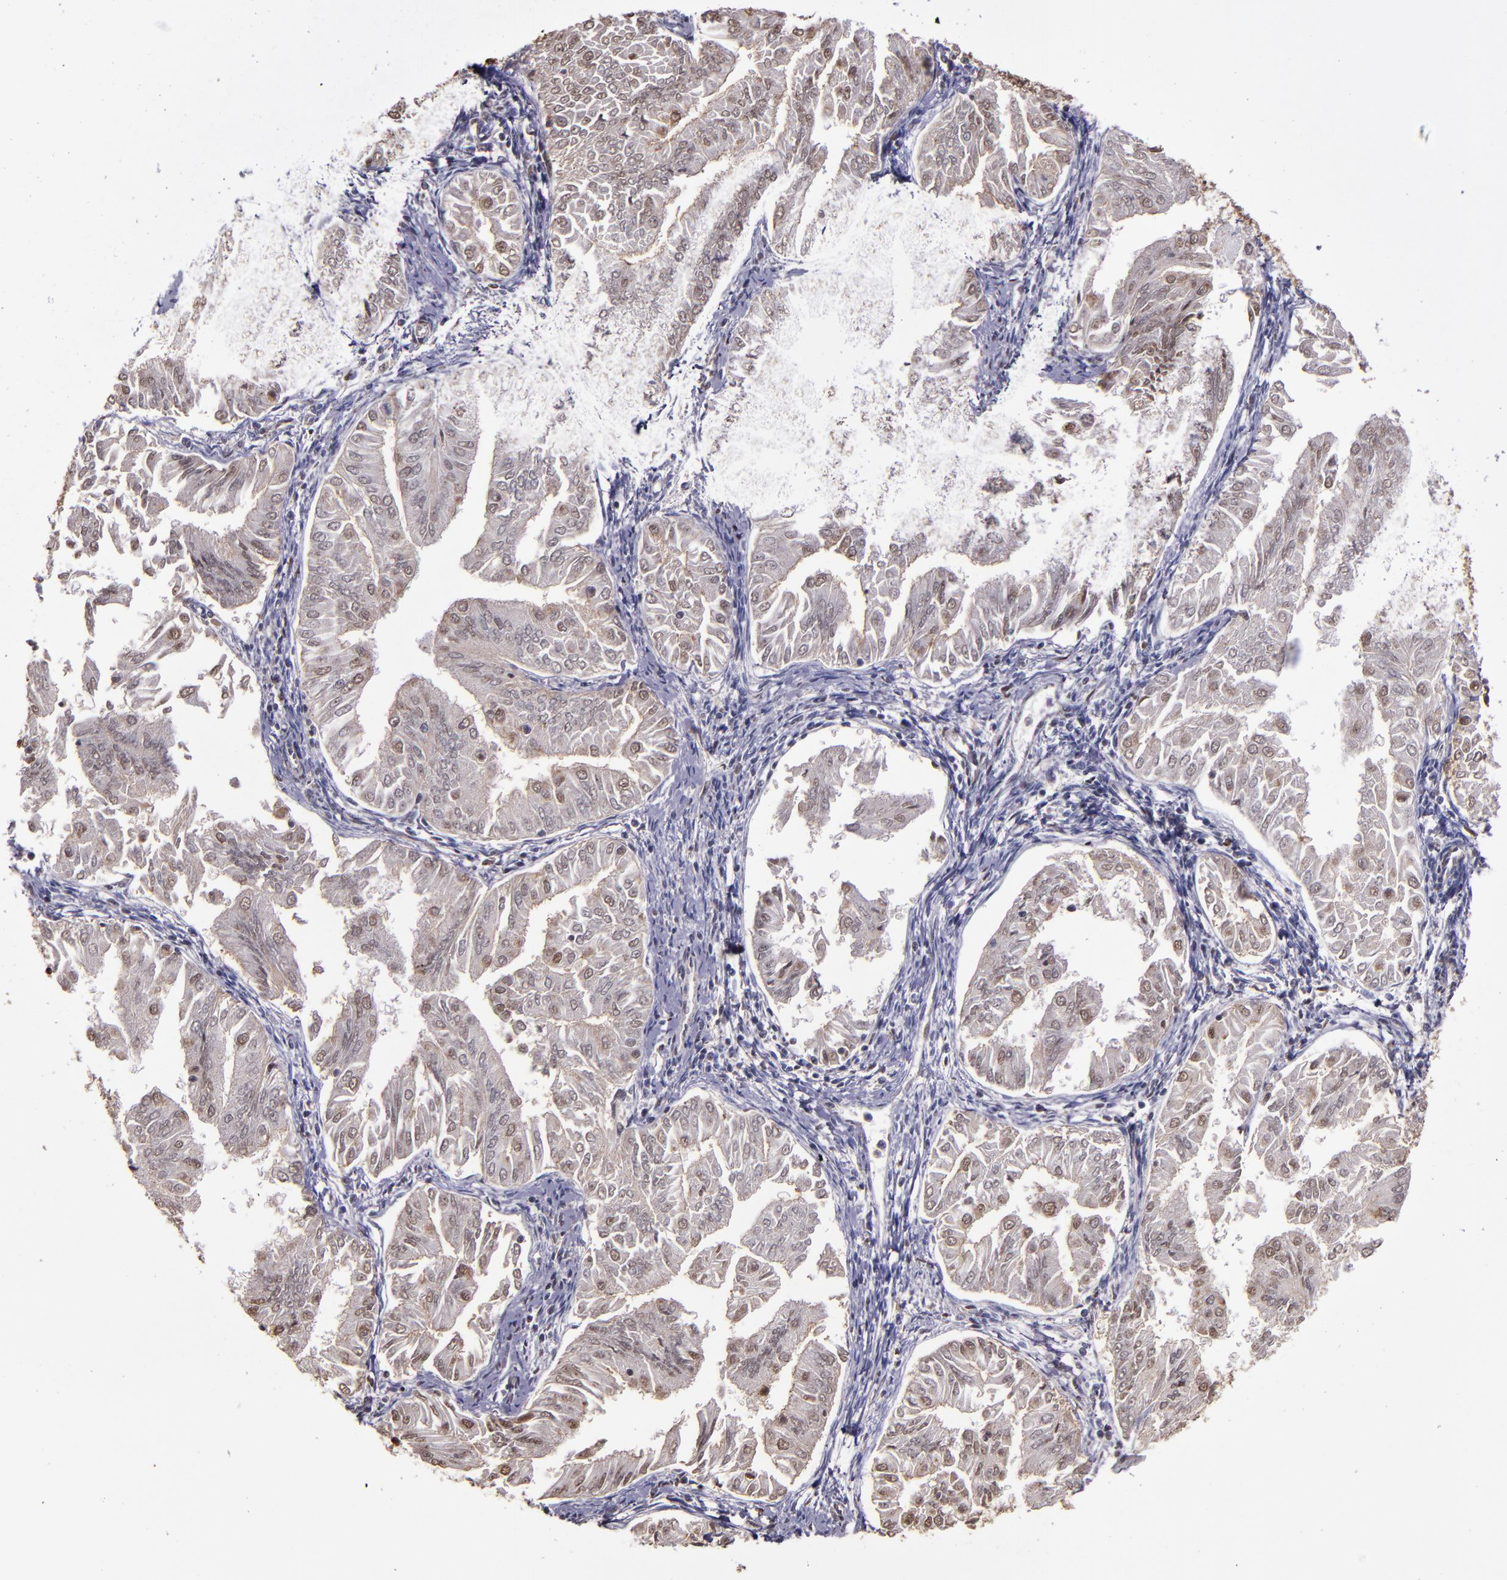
{"staining": {"intensity": "moderate", "quantity": "<25%", "location": "cytoplasmic/membranous,nuclear"}, "tissue": "endometrial cancer", "cell_type": "Tumor cells", "image_type": "cancer", "snomed": [{"axis": "morphology", "description": "Adenocarcinoma, NOS"}, {"axis": "topography", "description": "Endometrium"}], "caption": "DAB (3,3'-diaminobenzidine) immunohistochemical staining of endometrial cancer shows moderate cytoplasmic/membranous and nuclear protein positivity in about <25% of tumor cells.", "gene": "CECR2", "patient": {"sex": "female", "age": 53}}